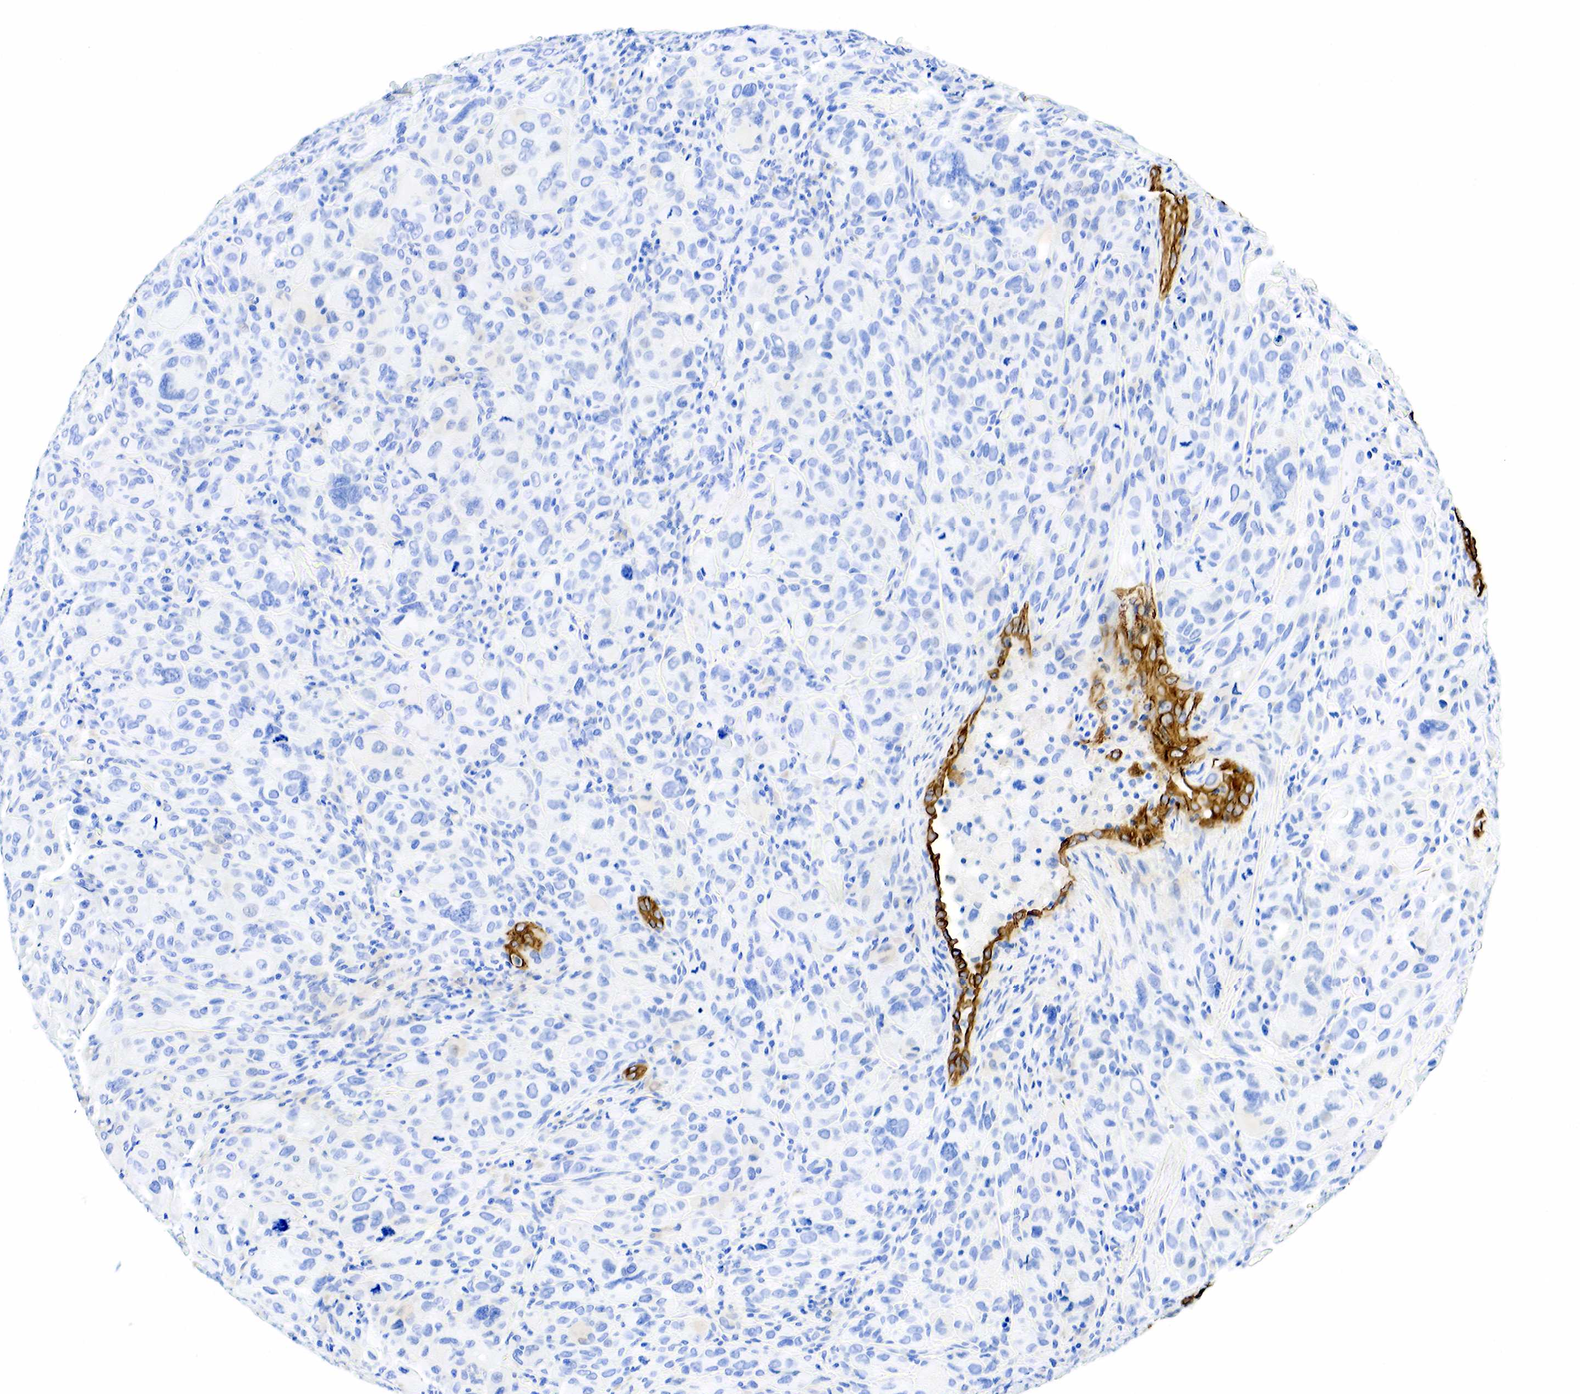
{"staining": {"intensity": "strong", "quantity": "<25%", "location": "cytoplasmic/membranous"}, "tissue": "melanoma", "cell_type": "Tumor cells", "image_type": "cancer", "snomed": [{"axis": "morphology", "description": "Malignant melanoma, Metastatic site"}, {"axis": "topography", "description": "Skin"}], "caption": "A medium amount of strong cytoplasmic/membranous staining is seen in about <25% of tumor cells in malignant melanoma (metastatic site) tissue.", "gene": "KRT7", "patient": {"sex": "male", "age": 32}}